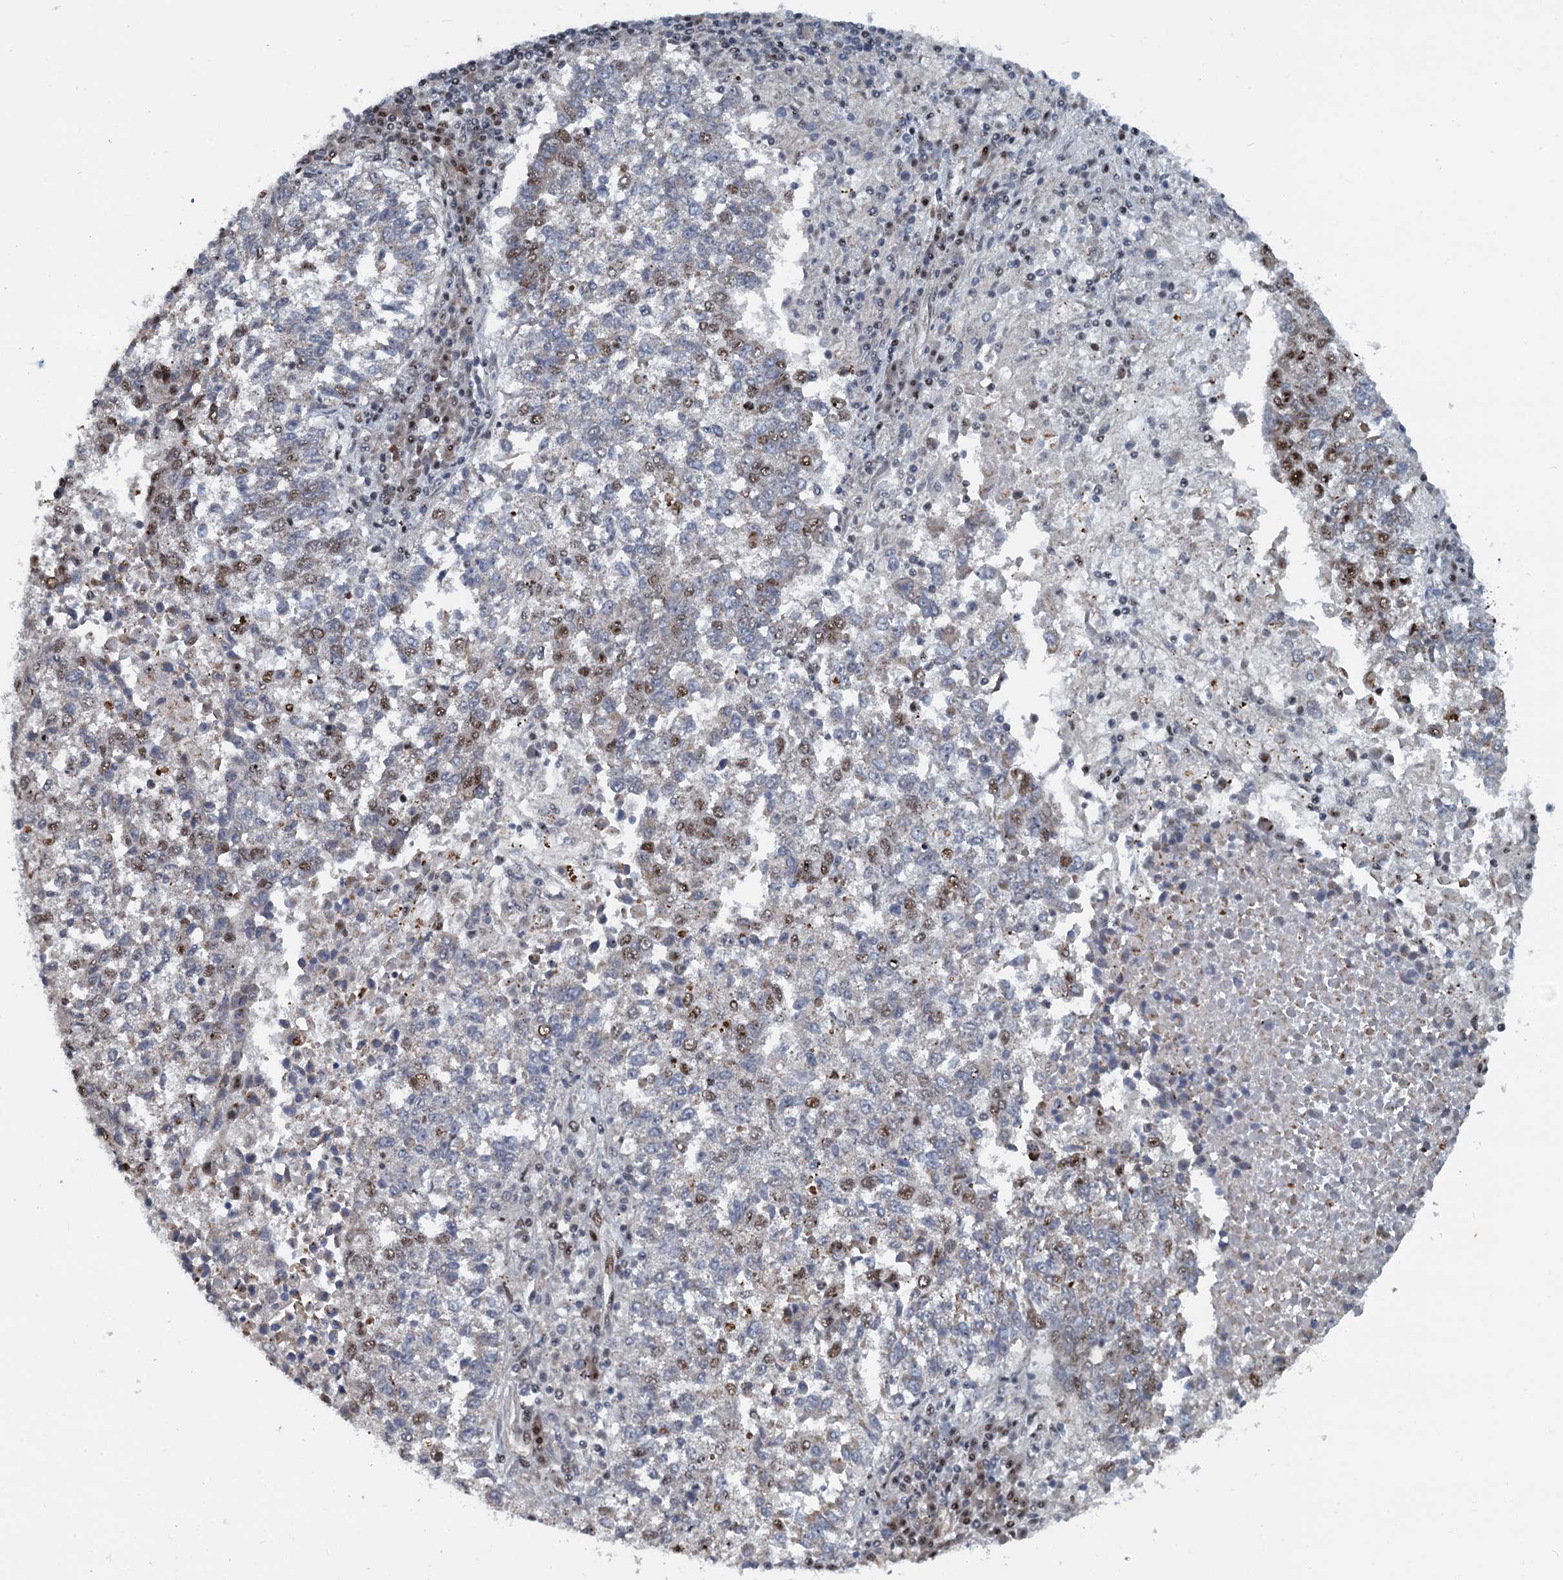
{"staining": {"intensity": "moderate", "quantity": "<25%", "location": "nuclear"}, "tissue": "lung cancer", "cell_type": "Tumor cells", "image_type": "cancer", "snomed": [{"axis": "morphology", "description": "Squamous cell carcinoma, NOS"}, {"axis": "topography", "description": "Lung"}], "caption": "Lung cancer (squamous cell carcinoma) tissue exhibits moderate nuclear staining in about <25% of tumor cells", "gene": "ATOSA", "patient": {"sex": "male", "age": 73}}